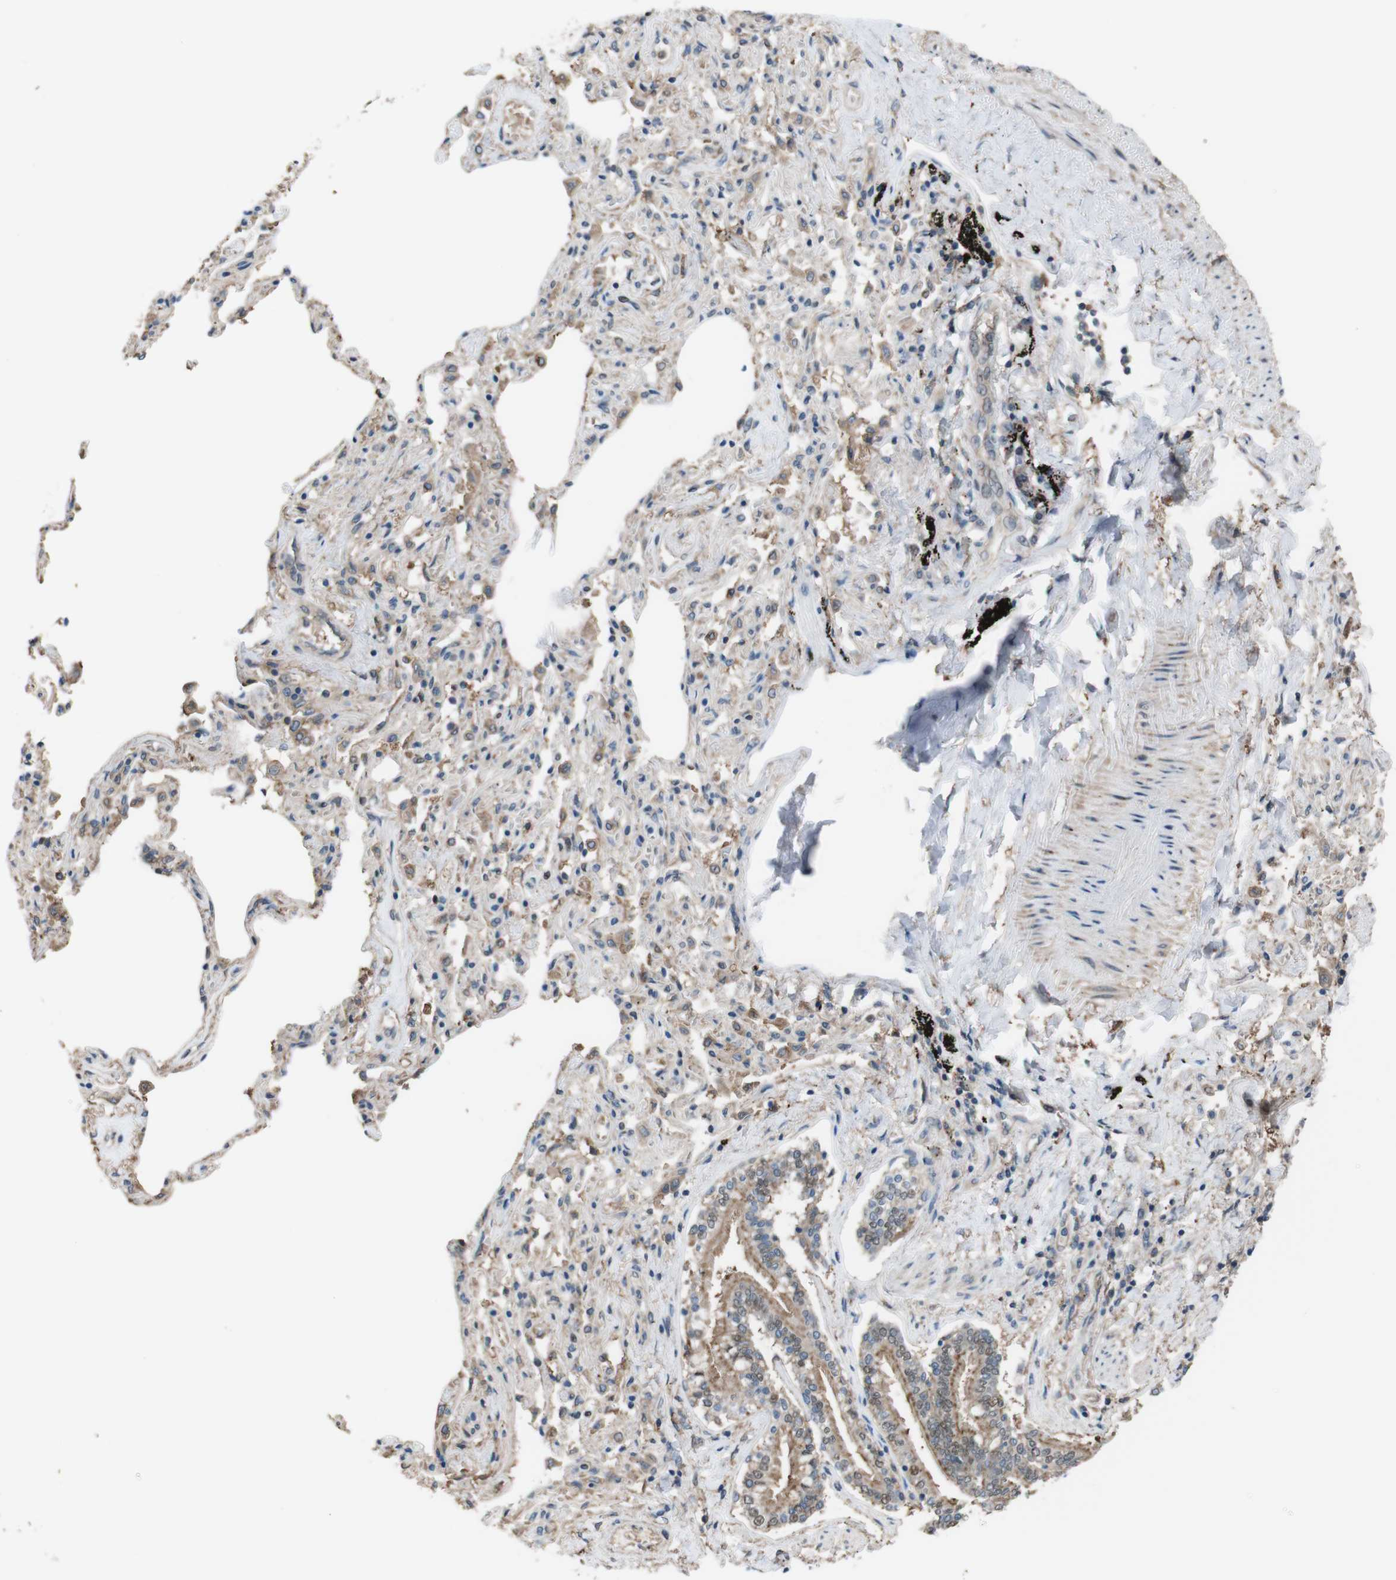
{"staining": {"intensity": "moderate", "quantity": ">75%", "location": "cytoplasmic/membranous"}, "tissue": "bronchus", "cell_type": "Respiratory epithelial cells", "image_type": "normal", "snomed": [{"axis": "morphology", "description": "Normal tissue, NOS"}, {"axis": "topography", "description": "Bronchus"}, {"axis": "topography", "description": "Lung"}], "caption": "DAB (3,3'-diaminobenzidine) immunohistochemical staining of benign human bronchus shows moderate cytoplasmic/membranous protein staining in approximately >75% of respiratory epithelial cells. (brown staining indicates protein expression, while blue staining denotes nuclei).", "gene": "ATP2B1", "patient": {"sex": "male", "age": 64}}